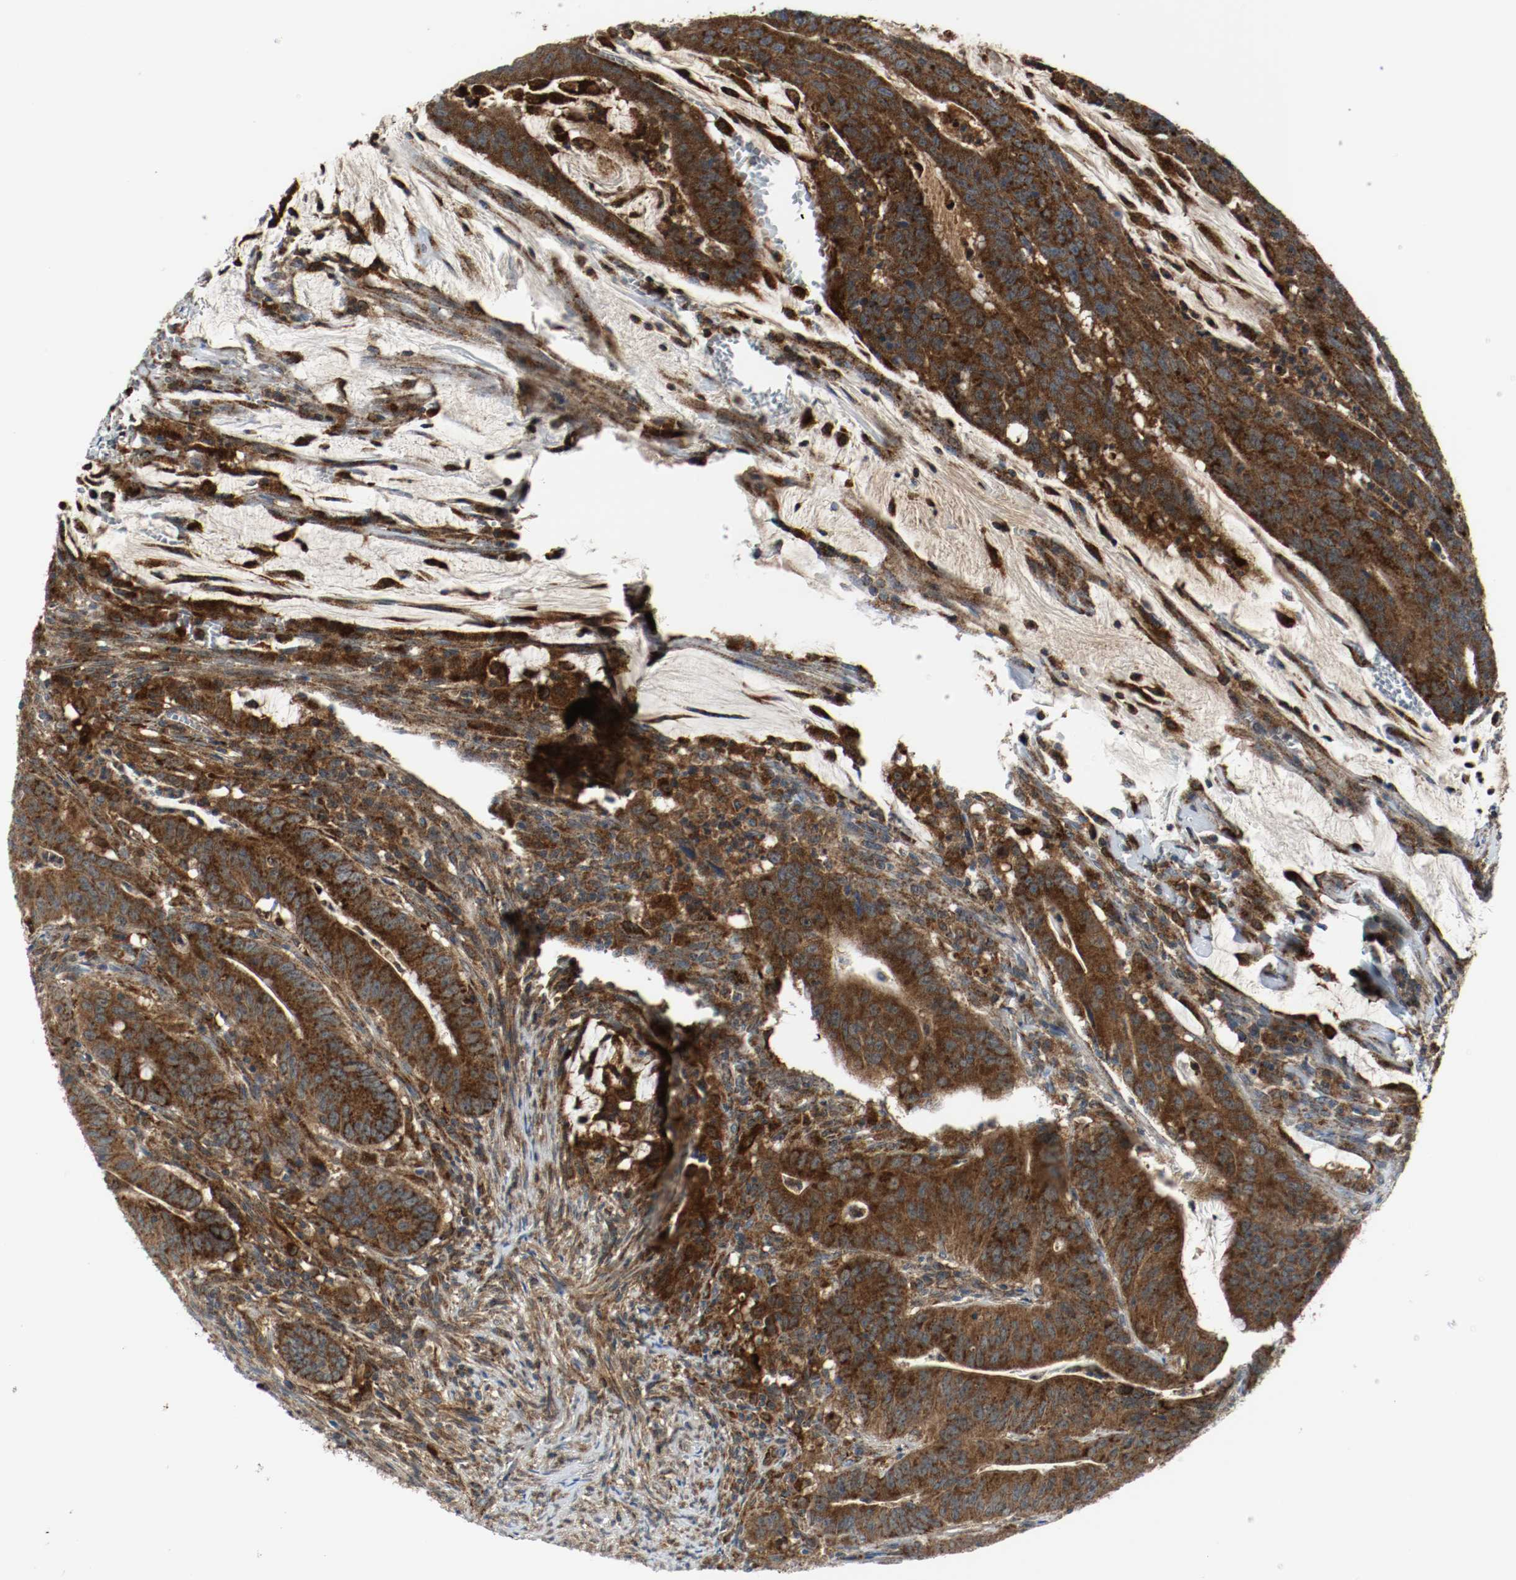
{"staining": {"intensity": "strong", "quantity": ">75%", "location": "cytoplasmic/membranous"}, "tissue": "colorectal cancer", "cell_type": "Tumor cells", "image_type": "cancer", "snomed": [{"axis": "morphology", "description": "Adenocarcinoma, NOS"}, {"axis": "topography", "description": "Colon"}], "caption": "A high-resolution histopathology image shows immunohistochemistry staining of colorectal cancer, which demonstrates strong cytoplasmic/membranous staining in about >75% of tumor cells.", "gene": "TXNRD1", "patient": {"sex": "male", "age": 45}}